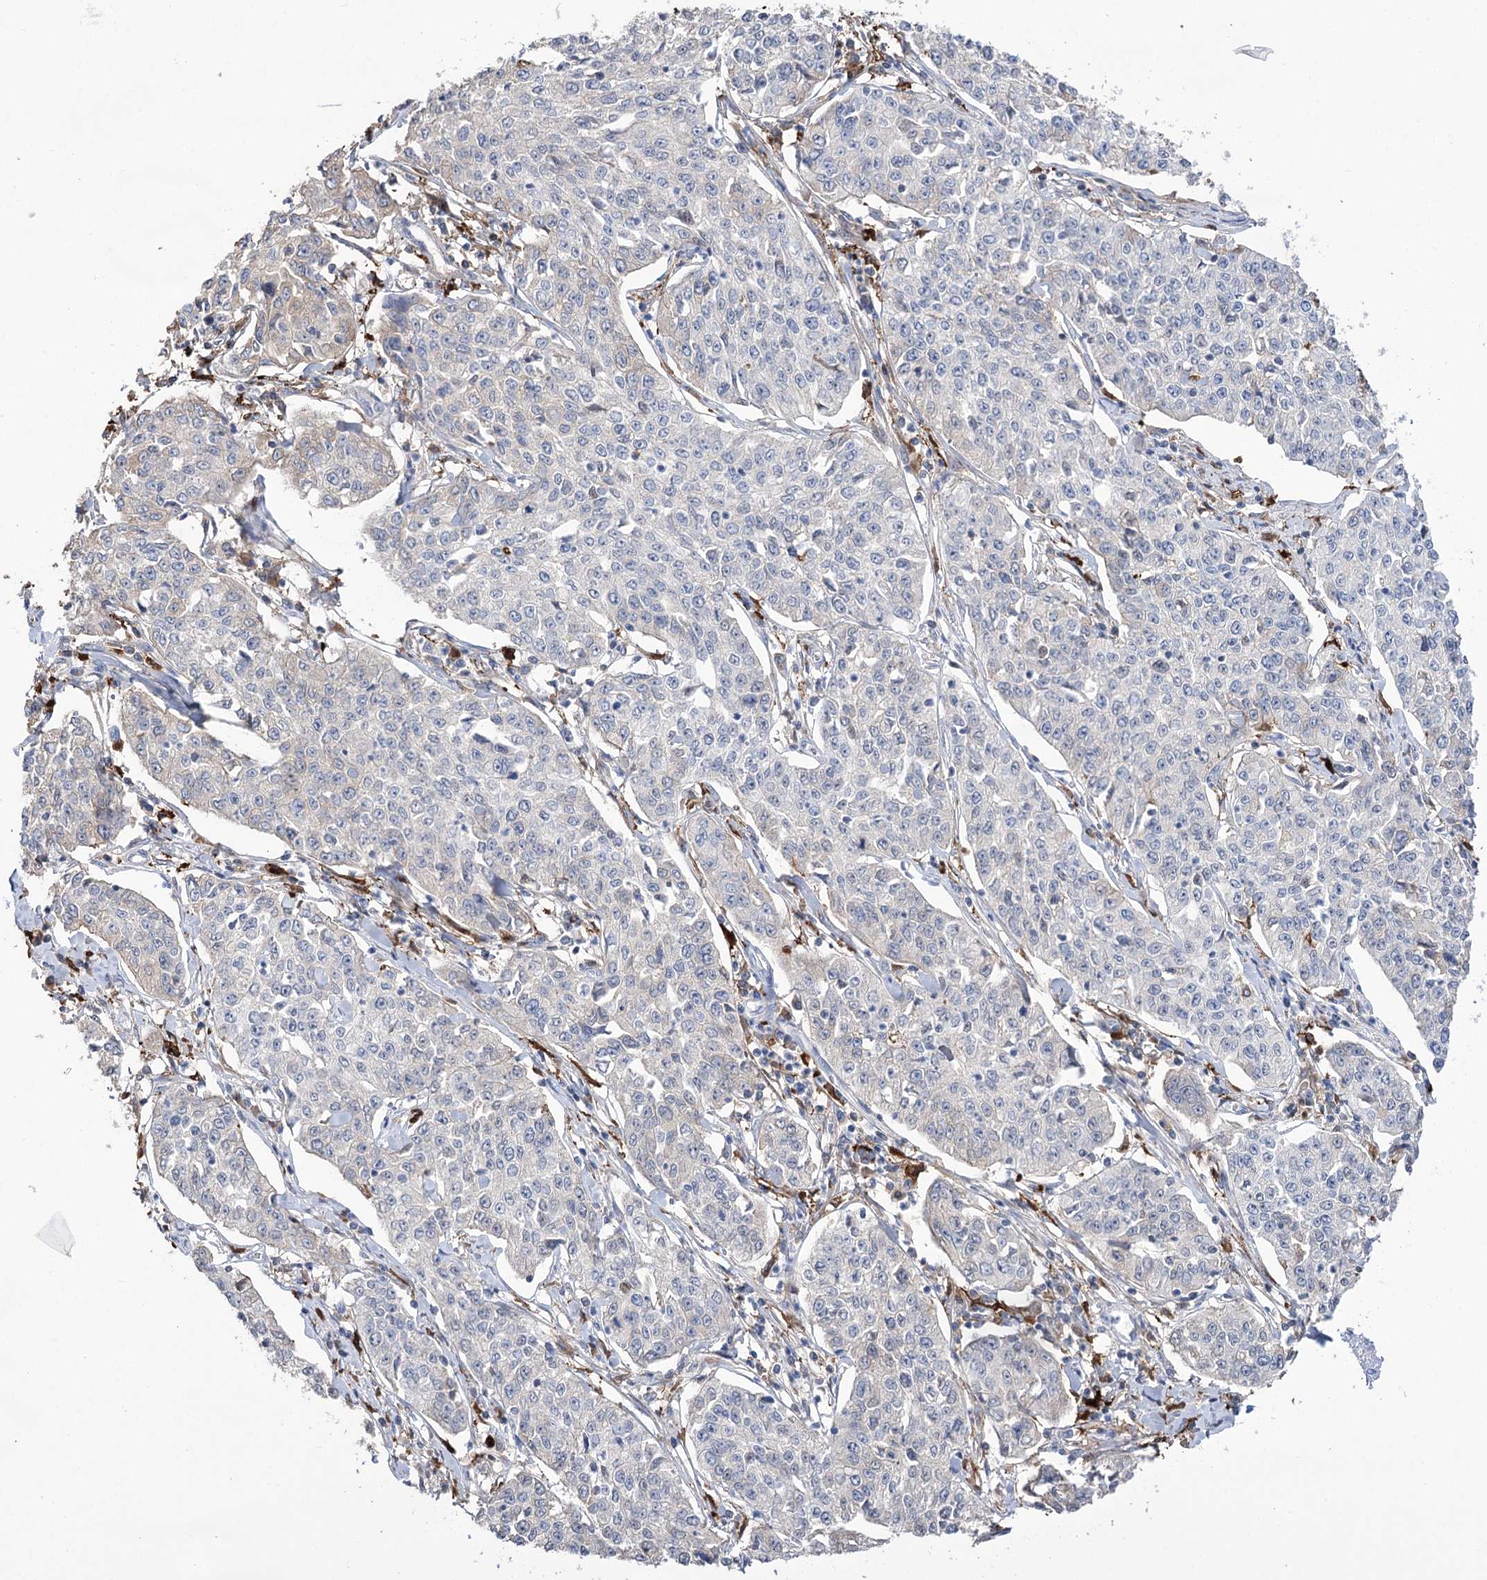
{"staining": {"intensity": "negative", "quantity": "none", "location": "none"}, "tissue": "cervical cancer", "cell_type": "Tumor cells", "image_type": "cancer", "snomed": [{"axis": "morphology", "description": "Squamous cell carcinoma, NOS"}, {"axis": "topography", "description": "Cervix"}], "caption": "This is an immunohistochemistry (IHC) image of squamous cell carcinoma (cervical). There is no staining in tumor cells.", "gene": "ZNF622", "patient": {"sex": "female", "age": 35}}